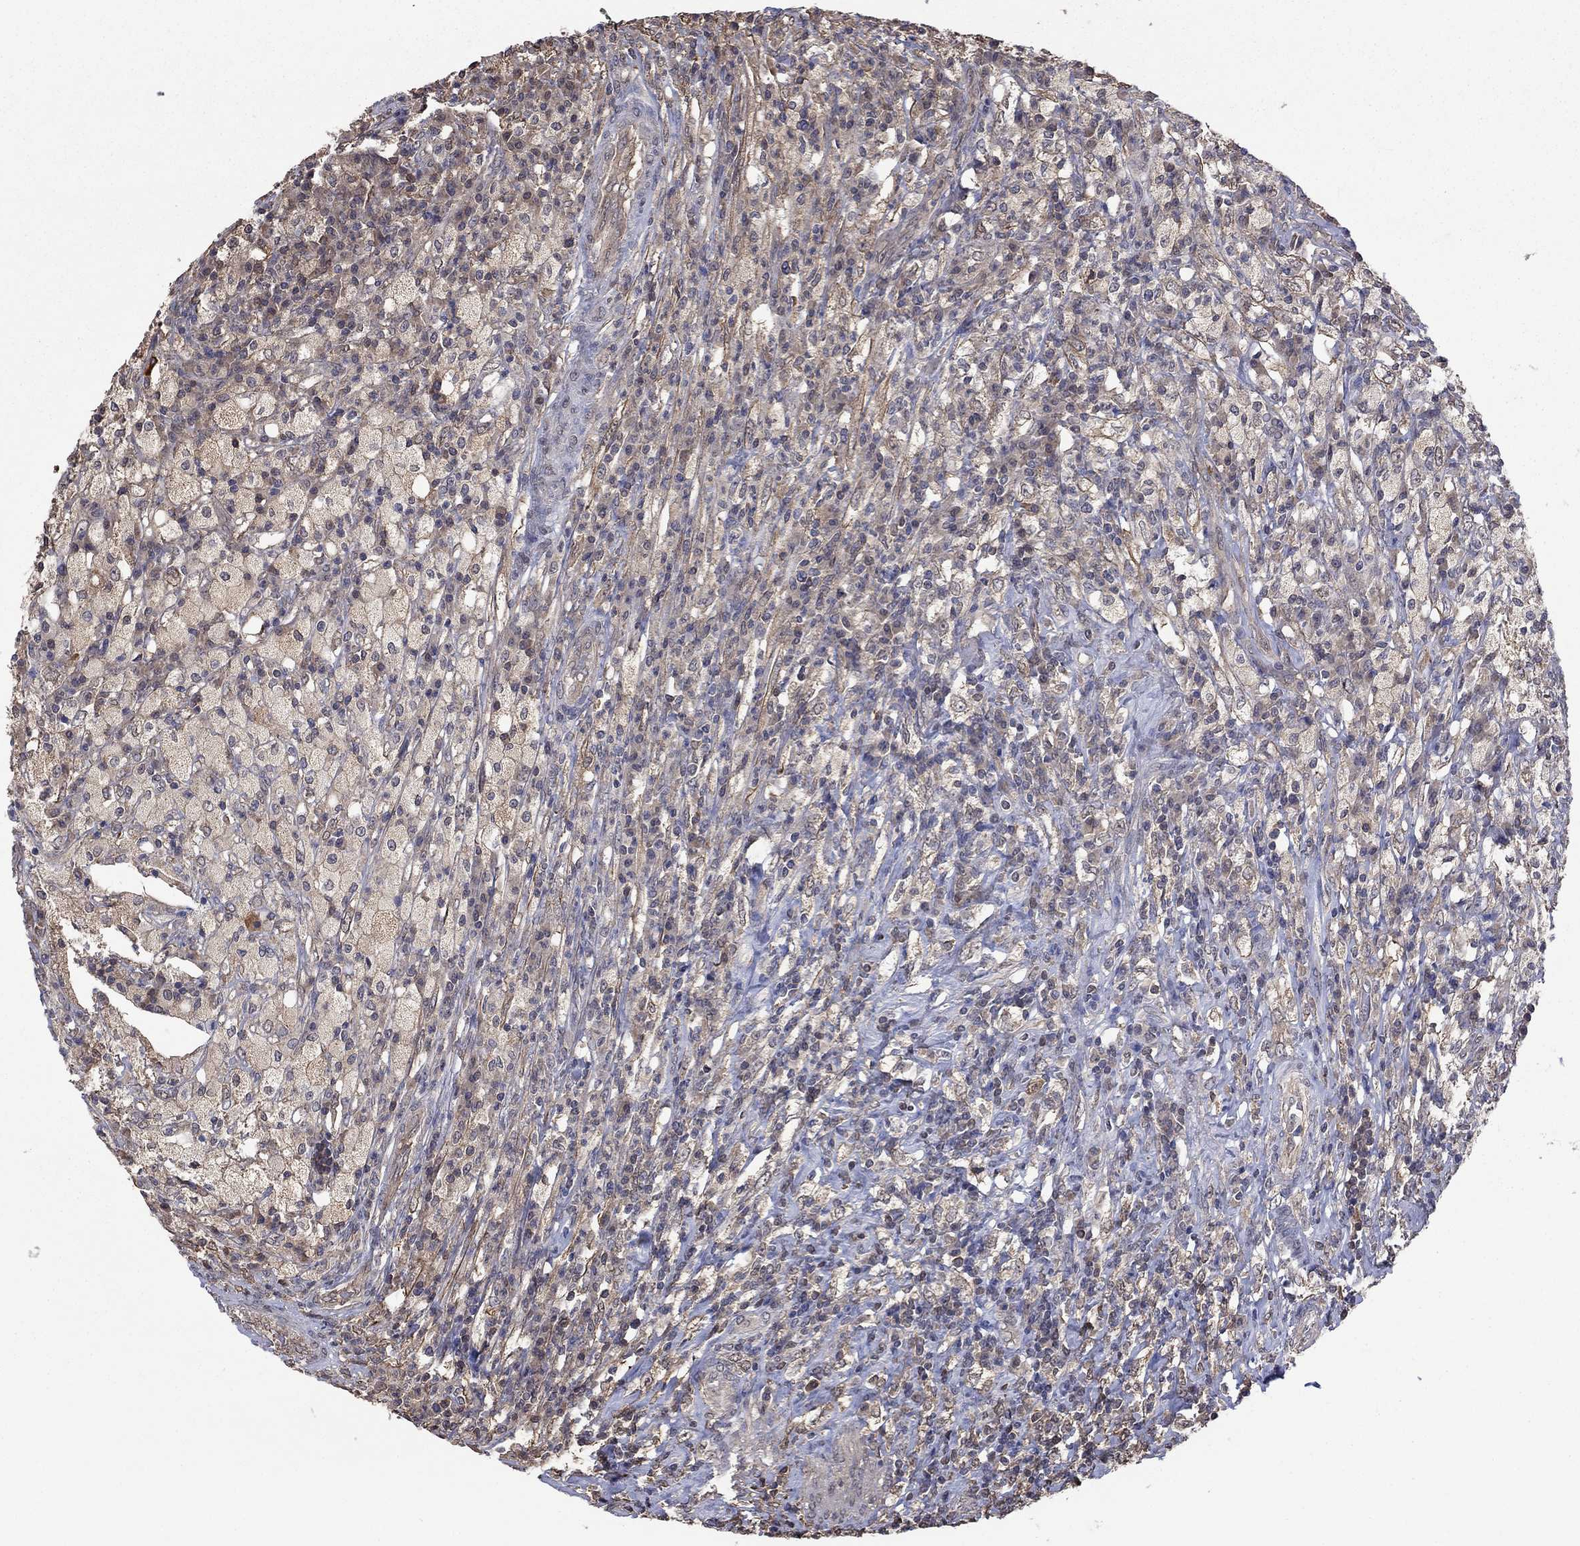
{"staining": {"intensity": "negative", "quantity": "none", "location": "none"}, "tissue": "testis cancer", "cell_type": "Tumor cells", "image_type": "cancer", "snomed": [{"axis": "morphology", "description": "Necrosis, NOS"}, {"axis": "morphology", "description": "Carcinoma, Embryonal, NOS"}, {"axis": "topography", "description": "Testis"}], "caption": "The image demonstrates no staining of tumor cells in testis cancer (embryonal carcinoma).", "gene": "RNF114", "patient": {"sex": "male", "age": 19}}